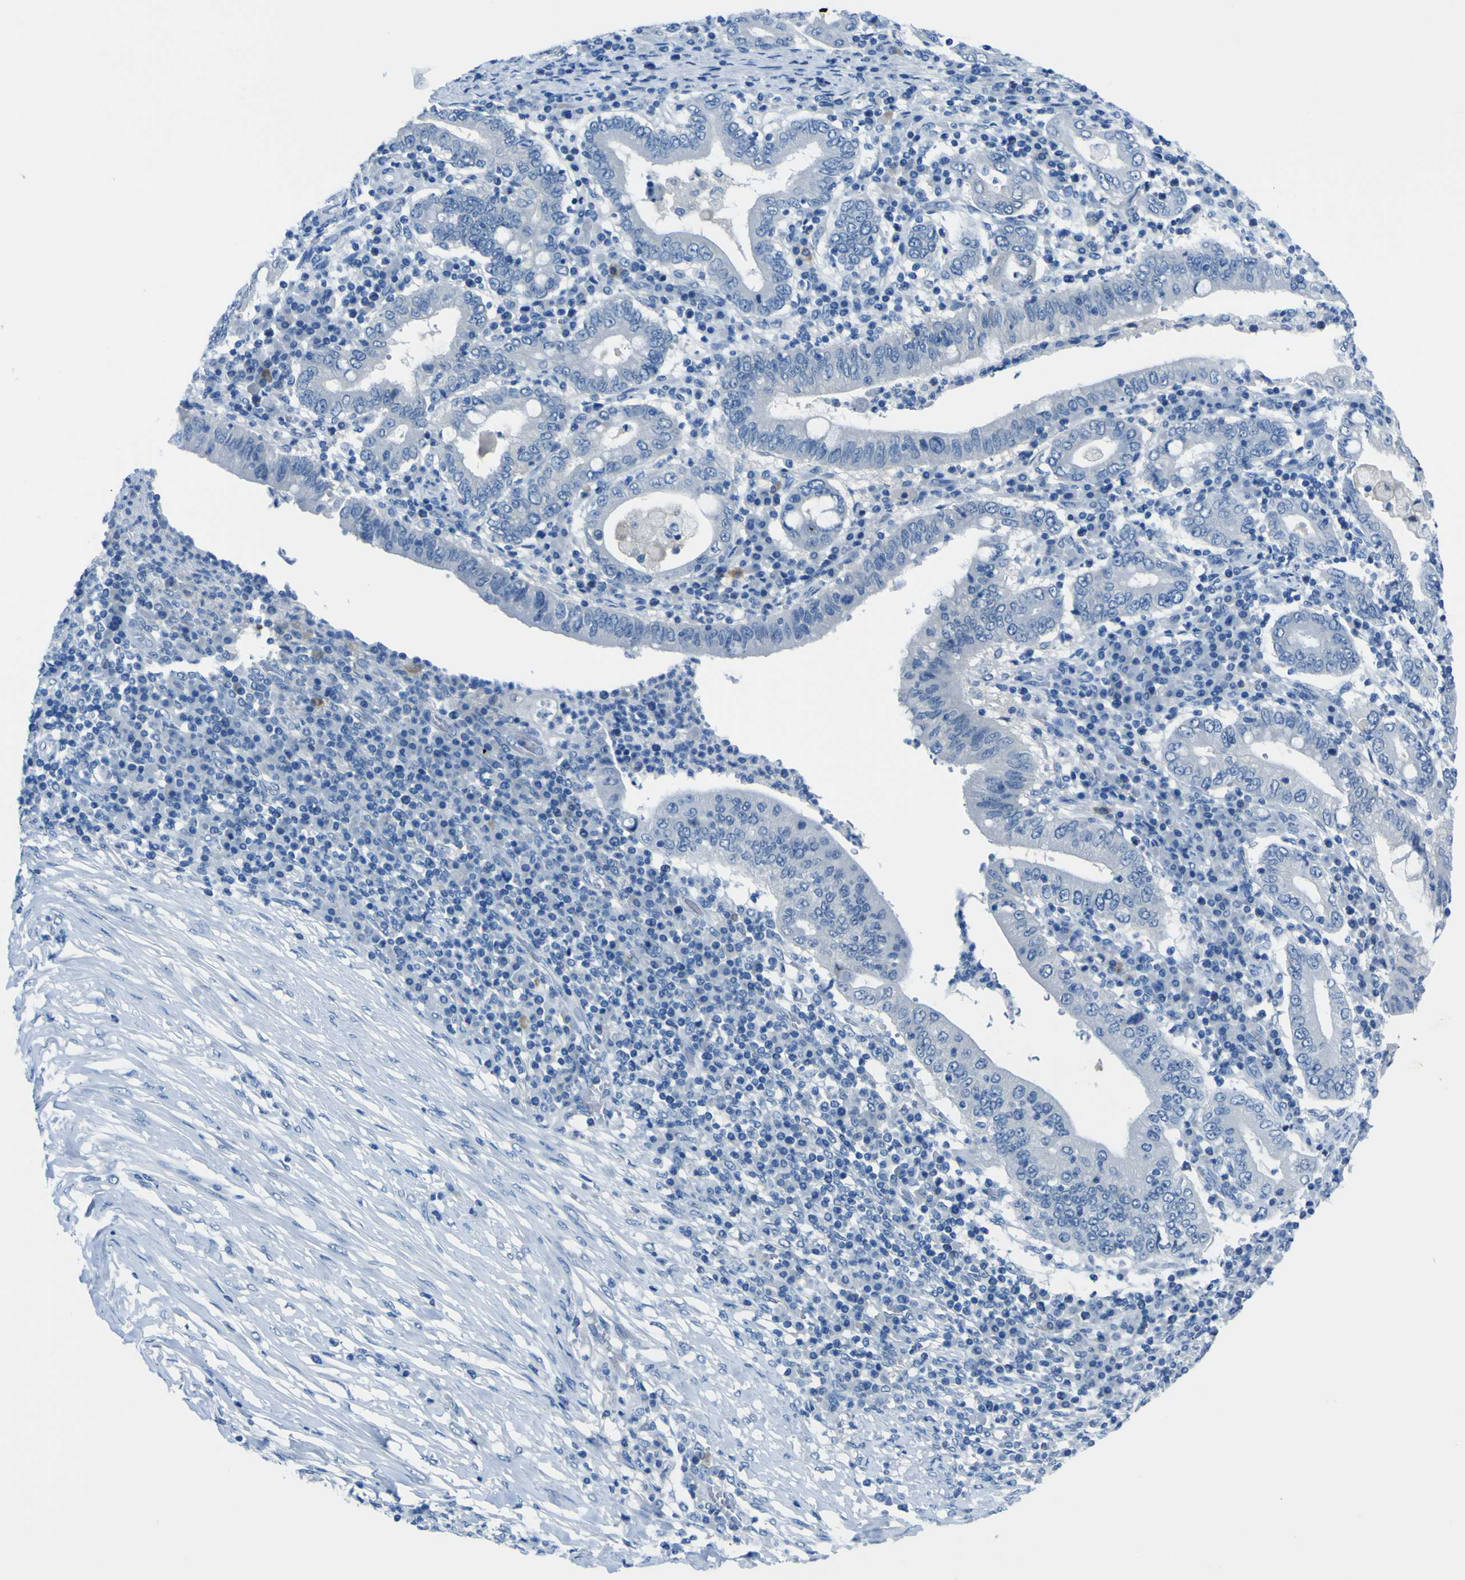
{"staining": {"intensity": "negative", "quantity": "none", "location": "none"}, "tissue": "stomach cancer", "cell_type": "Tumor cells", "image_type": "cancer", "snomed": [{"axis": "morphology", "description": "Normal tissue, NOS"}, {"axis": "morphology", "description": "Adenocarcinoma, NOS"}, {"axis": "topography", "description": "Esophagus"}, {"axis": "topography", "description": "Stomach, upper"}, {"axis": "topography", "description": "Peripheral nerve tissue"}], "caption": "The immunohistochemistry micrograph has no significant positivity in tumor cells of stomach cancer tissue.", "gene": "PHKG1", "patient": {"sex": "male", "age": 62}}